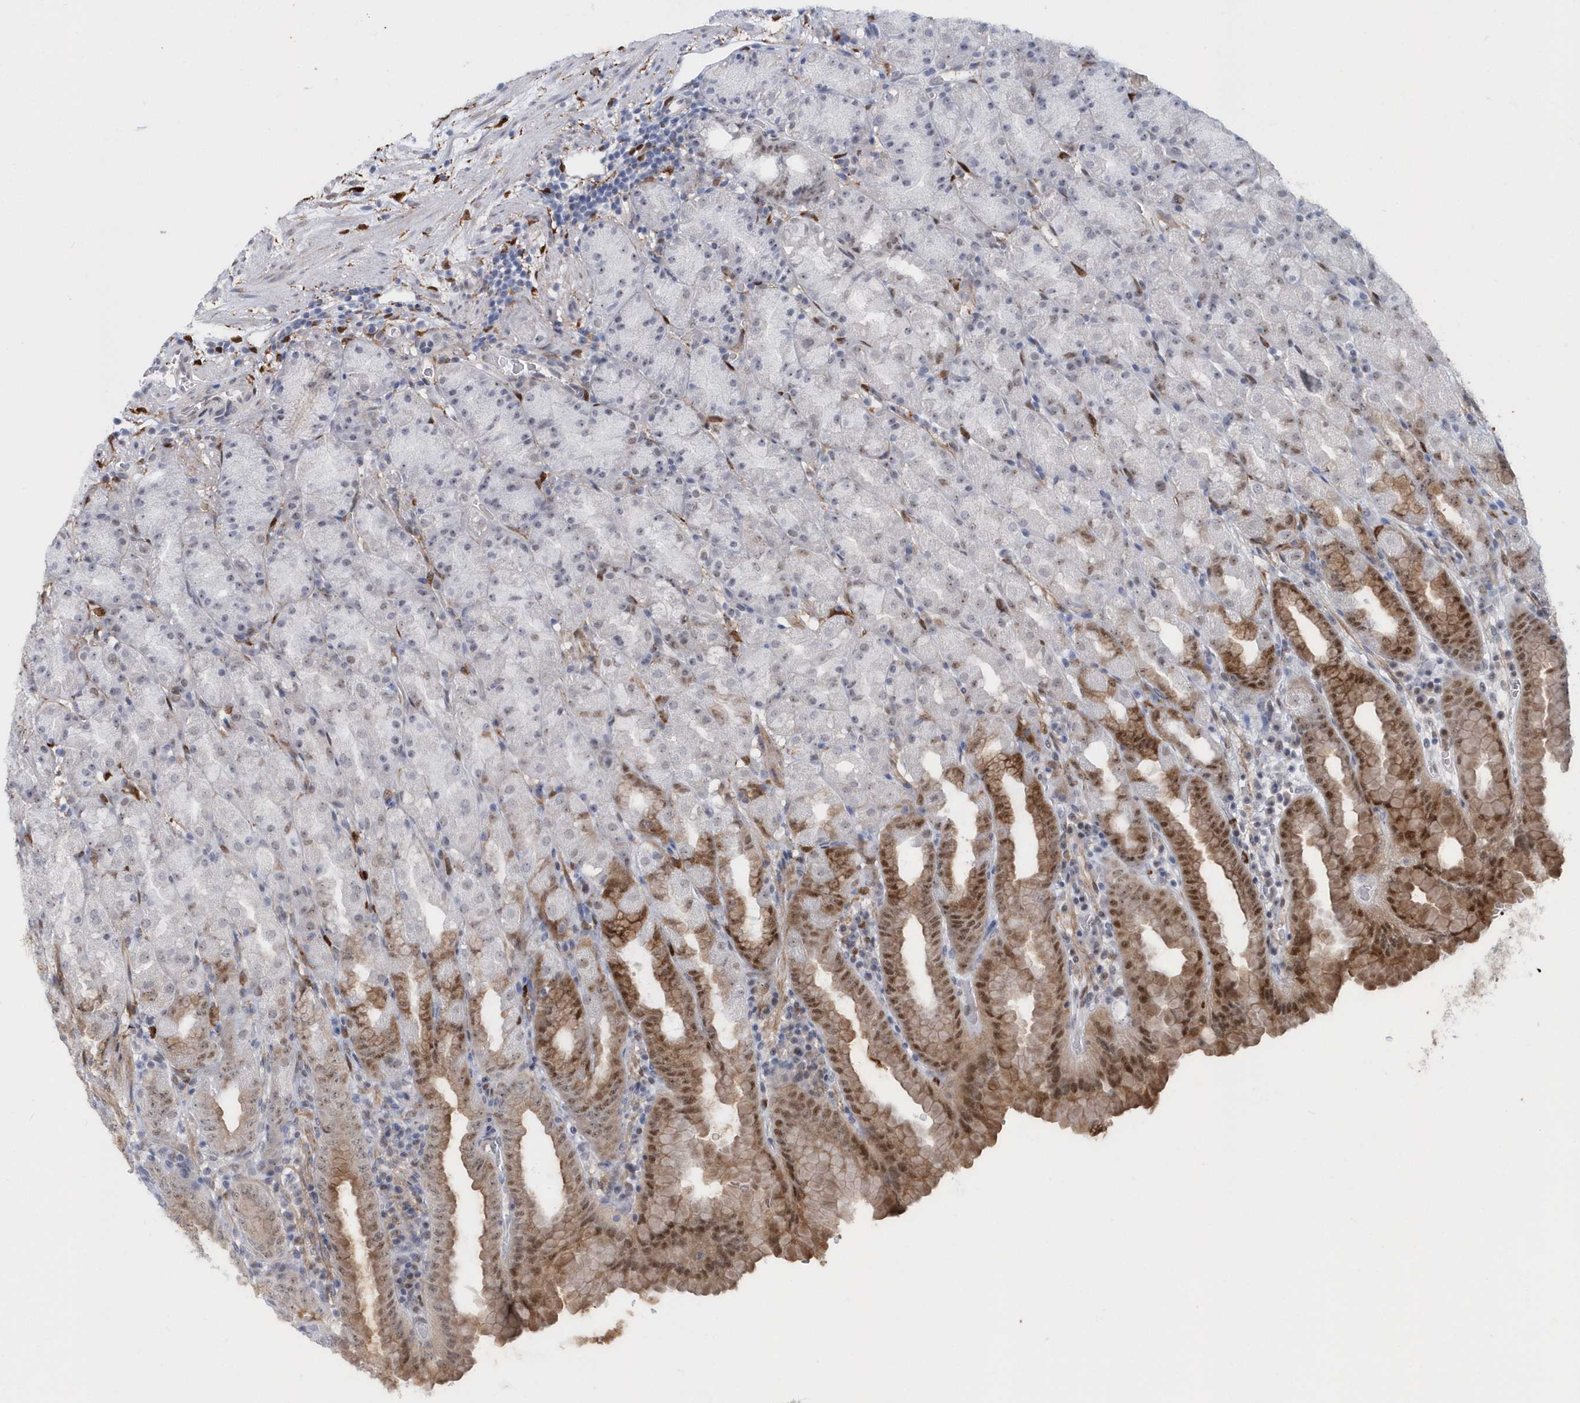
{"staining": {"intensity": "strong", "quantity": "25%-75%", "location": "cytoplasmic/membranous,nuclear"}, "tissue": "stomach", "cell_type": "Glandular cells", "image_type": "normal", "snomed": [{"axis": "morphology", "description": "Normal tissue, NOS"}, {"axis": "topography", "description": "Stomach, upper"}], "caption": "There is high levels of strong cytoplasmic/membranous,nuclear positivity in glandular cells of unremarkable stomach, as demonstrated by immunohistochemical staining (brown color).", "gene": "ASCL4", "patient": {"sex": "male", "age": 68}}